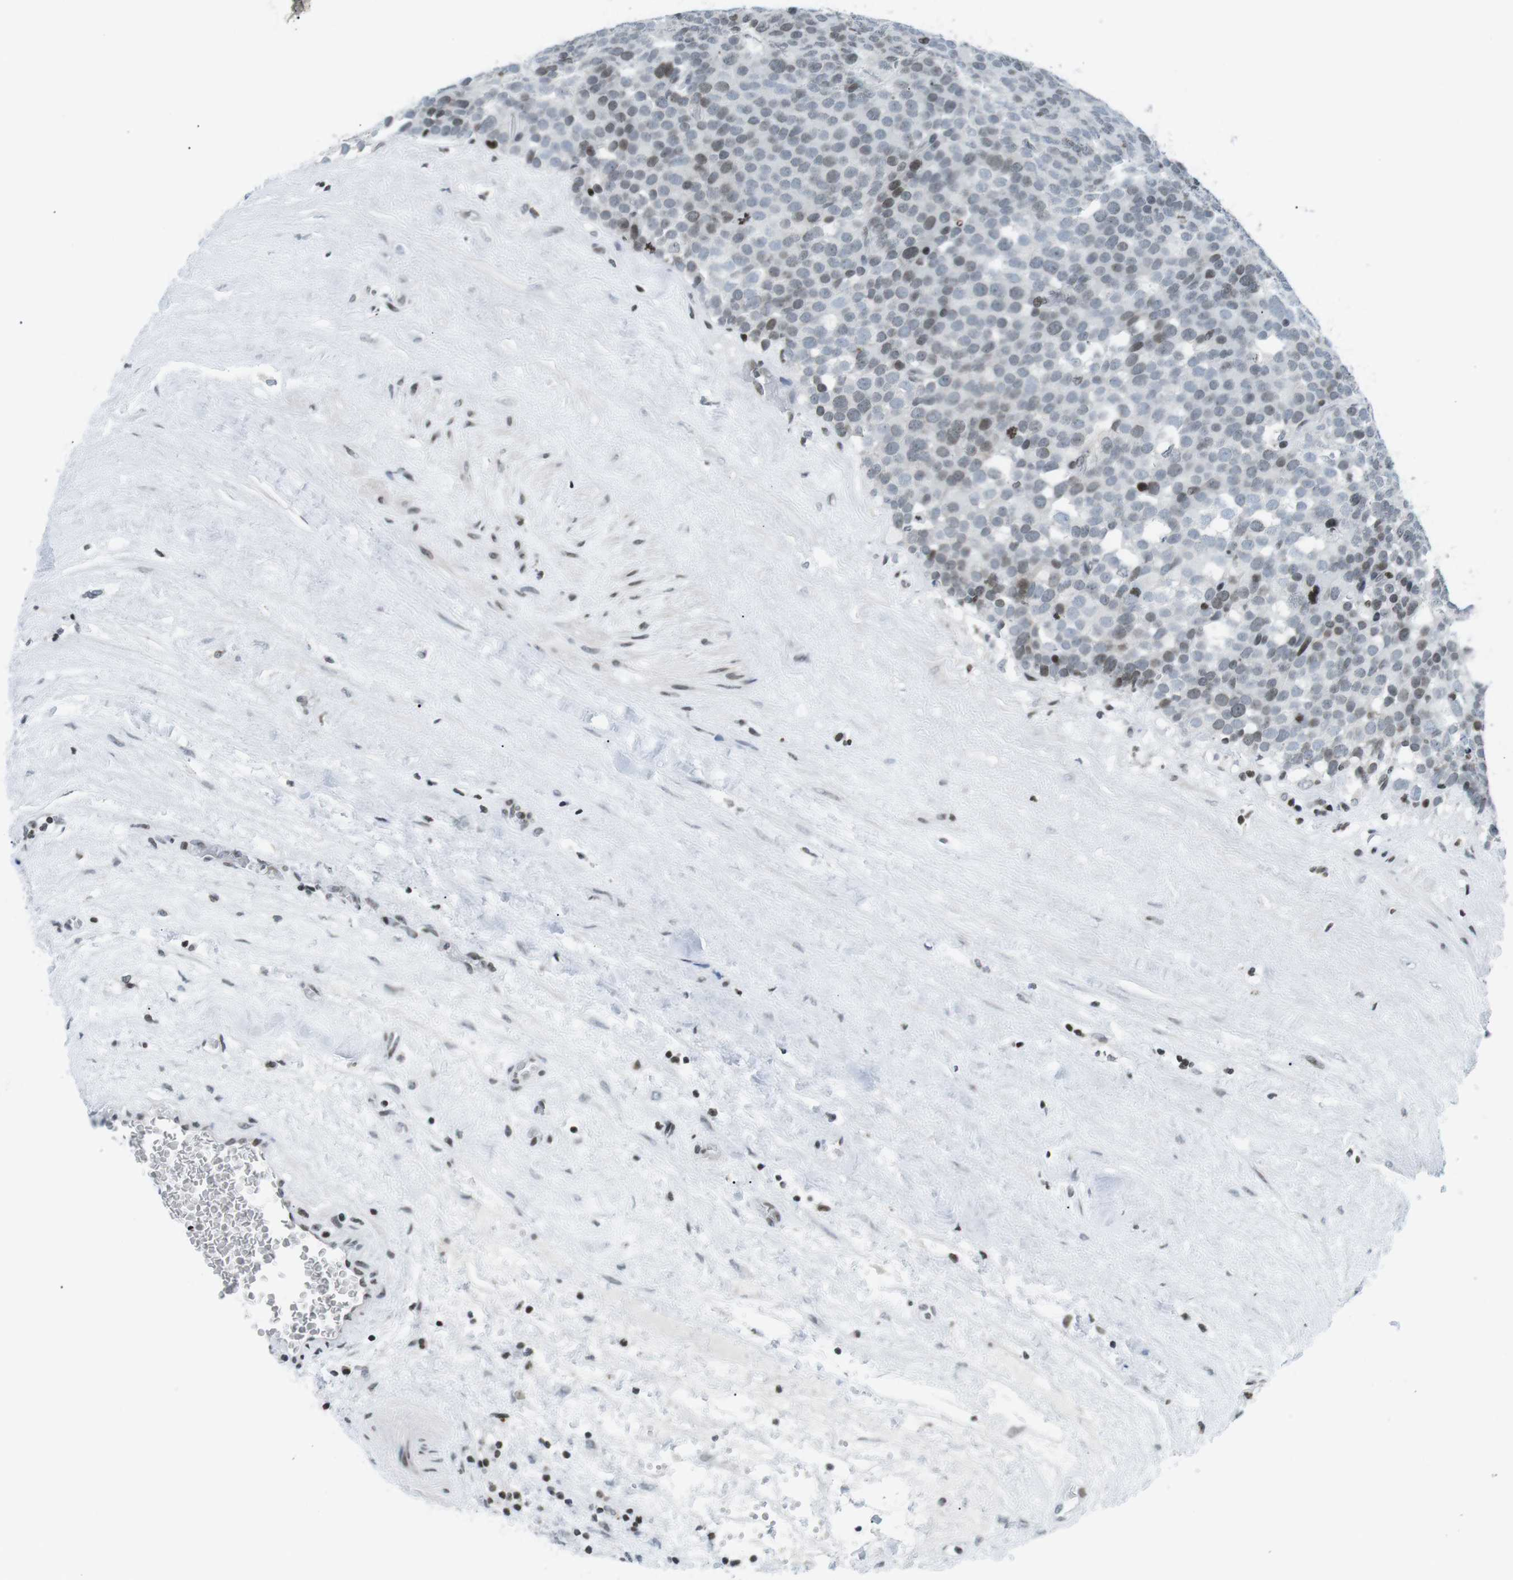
{"staining": {"intensity": "weak", "quantity": "<25%", "location": "nuclear"}, "tissue": "testis cancer", "cell_type": "Tumor cells", "image_type": "cancer", "snomed": [{"axis": "morphology", "description": "Seminoma, NOS"}, {"axis": "topography", "description": "Testis"}], "caption": "Immunohistochemistry micrograph of neoplastic tissue: seminoma (testis) stained with DAB (3,3'-diaminobenzidine) displays no significant protein positivity in tumor cells.", "gene": "E2F2", "patient": {"sex": "male", "age": 71}}